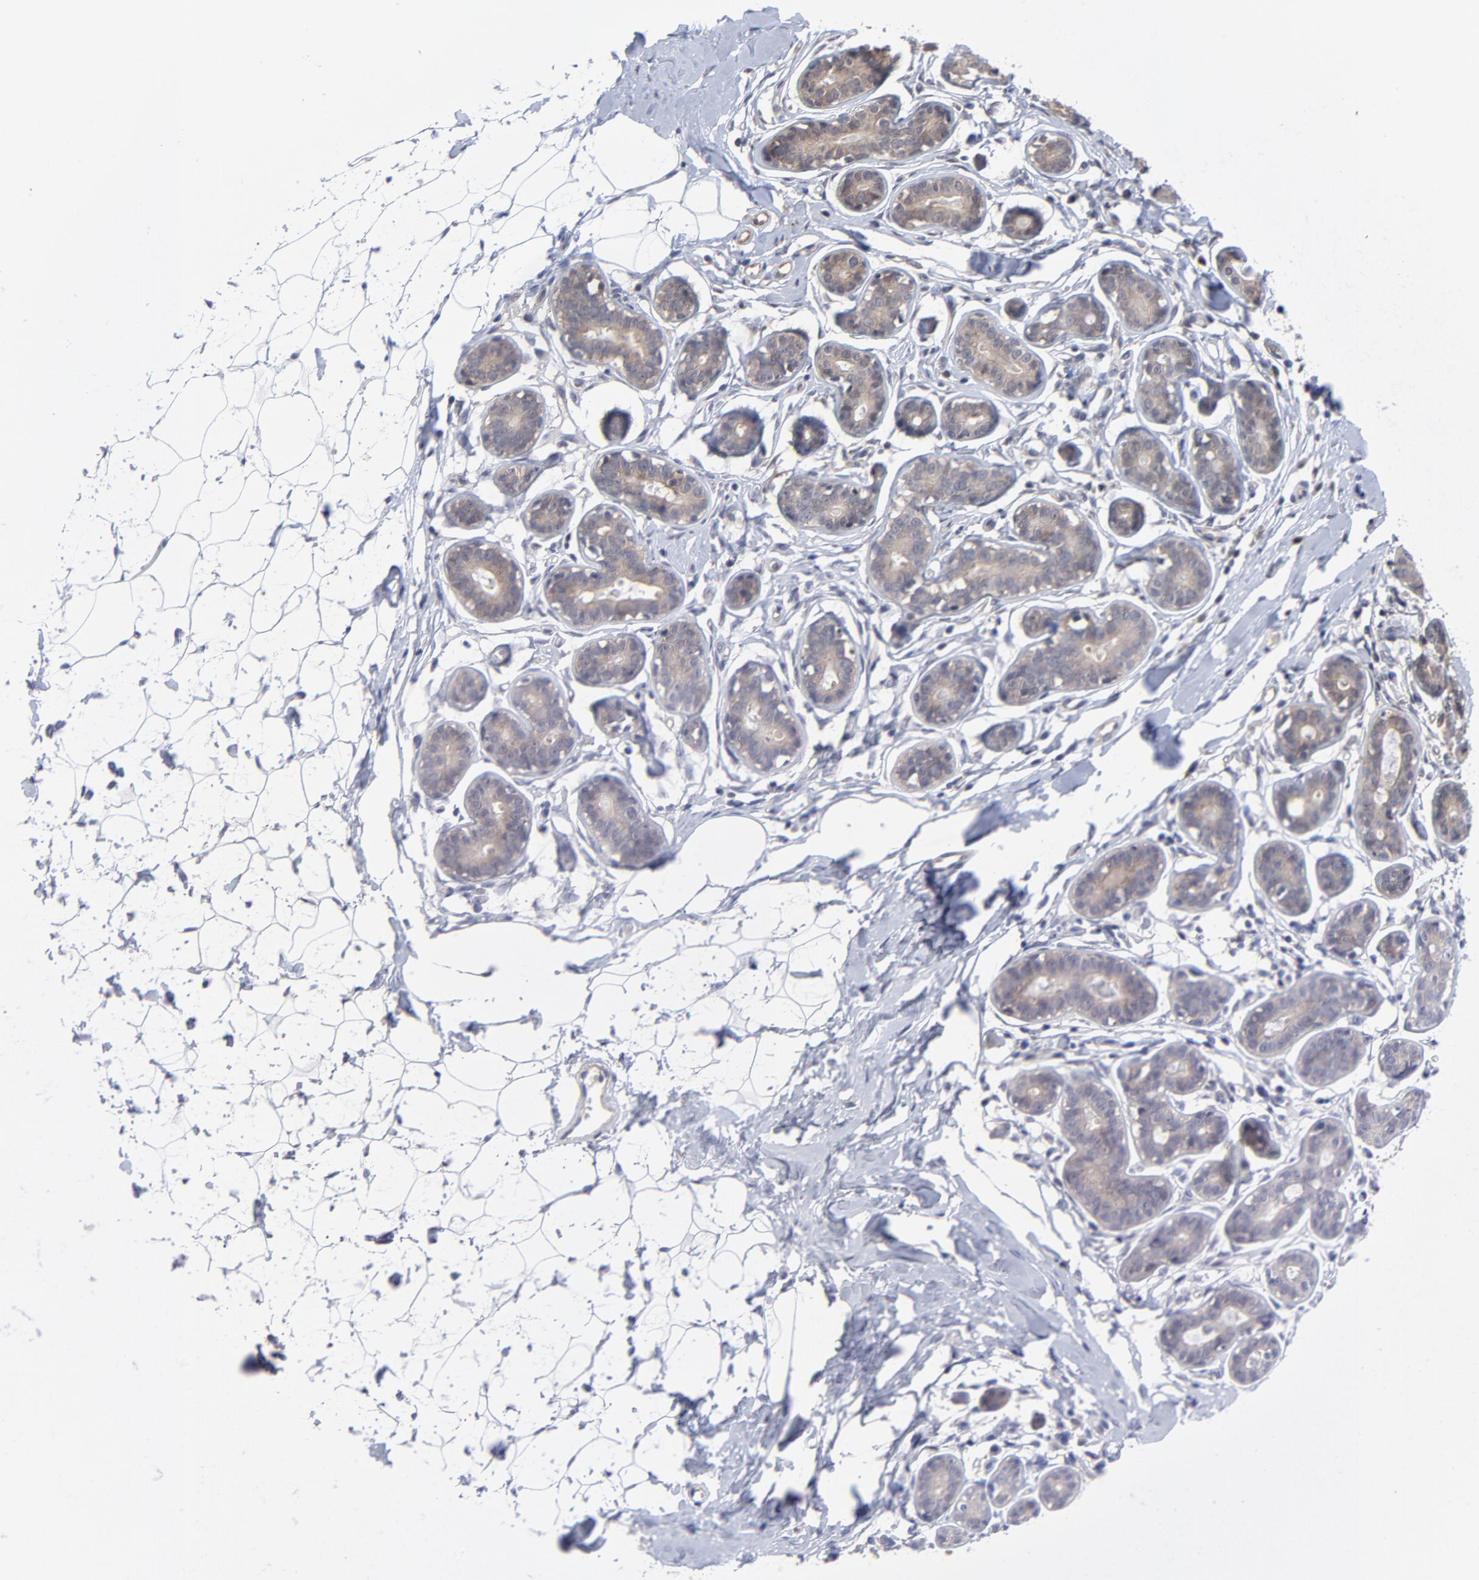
{"staining": {"intensity": "negative", "quantity": "none", "location": "none"}, "tissue": "breast", "cell_type": "Adipocytes", "image_type": "normal", "snomed": [{"axis": "morphology", "description": "Normal tissue, NOS"}, {"axis": "topography", "description": "Breast"}], "caption": "A high-resolution photomicrograph shows IHC staining of unremarkable breast, which exhibits no significant positivity in adipocytes.", "gene": "ZNF157", "patient": {"sex": "female", "age": 22}}